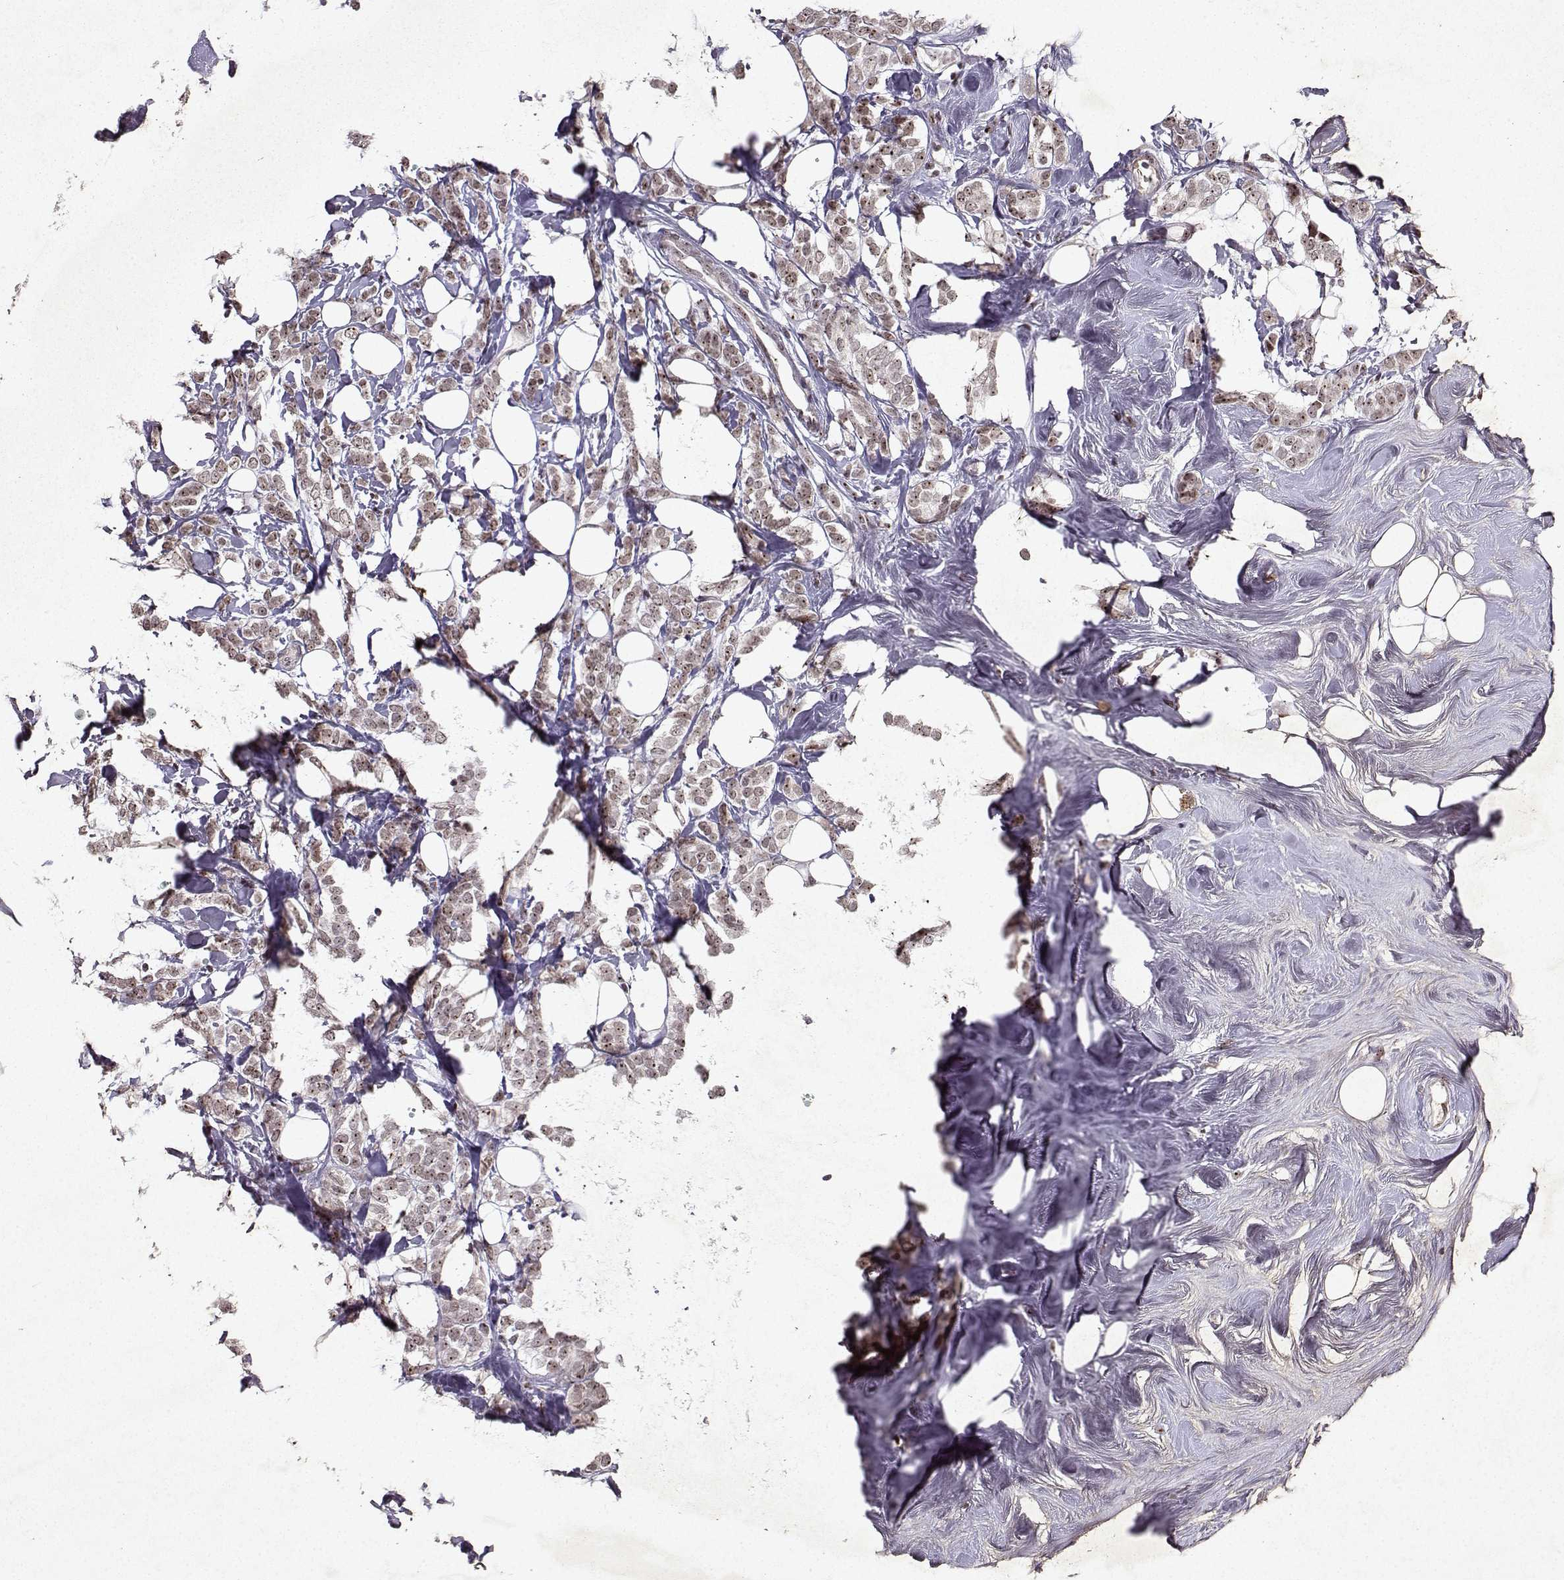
{"staining": {"intensity": "weak", "quantity": ">75%", "location": "nuclear"}, "tissue": "breast cancer", "cell_type": "Tumor cells", "image_type": "cancer", "snomed": [{"axis": "morphology", "description": "Lobular carcinoma"}, {"axis": "topography", "description": "Breast"}], "caption": "Weak nuclear protein staining is present in approximately >75% of tumor cells in breast cancer (lobular carcinoma).", "gene": "DDX56", "patient": {"sex": "female", "age": 49}}